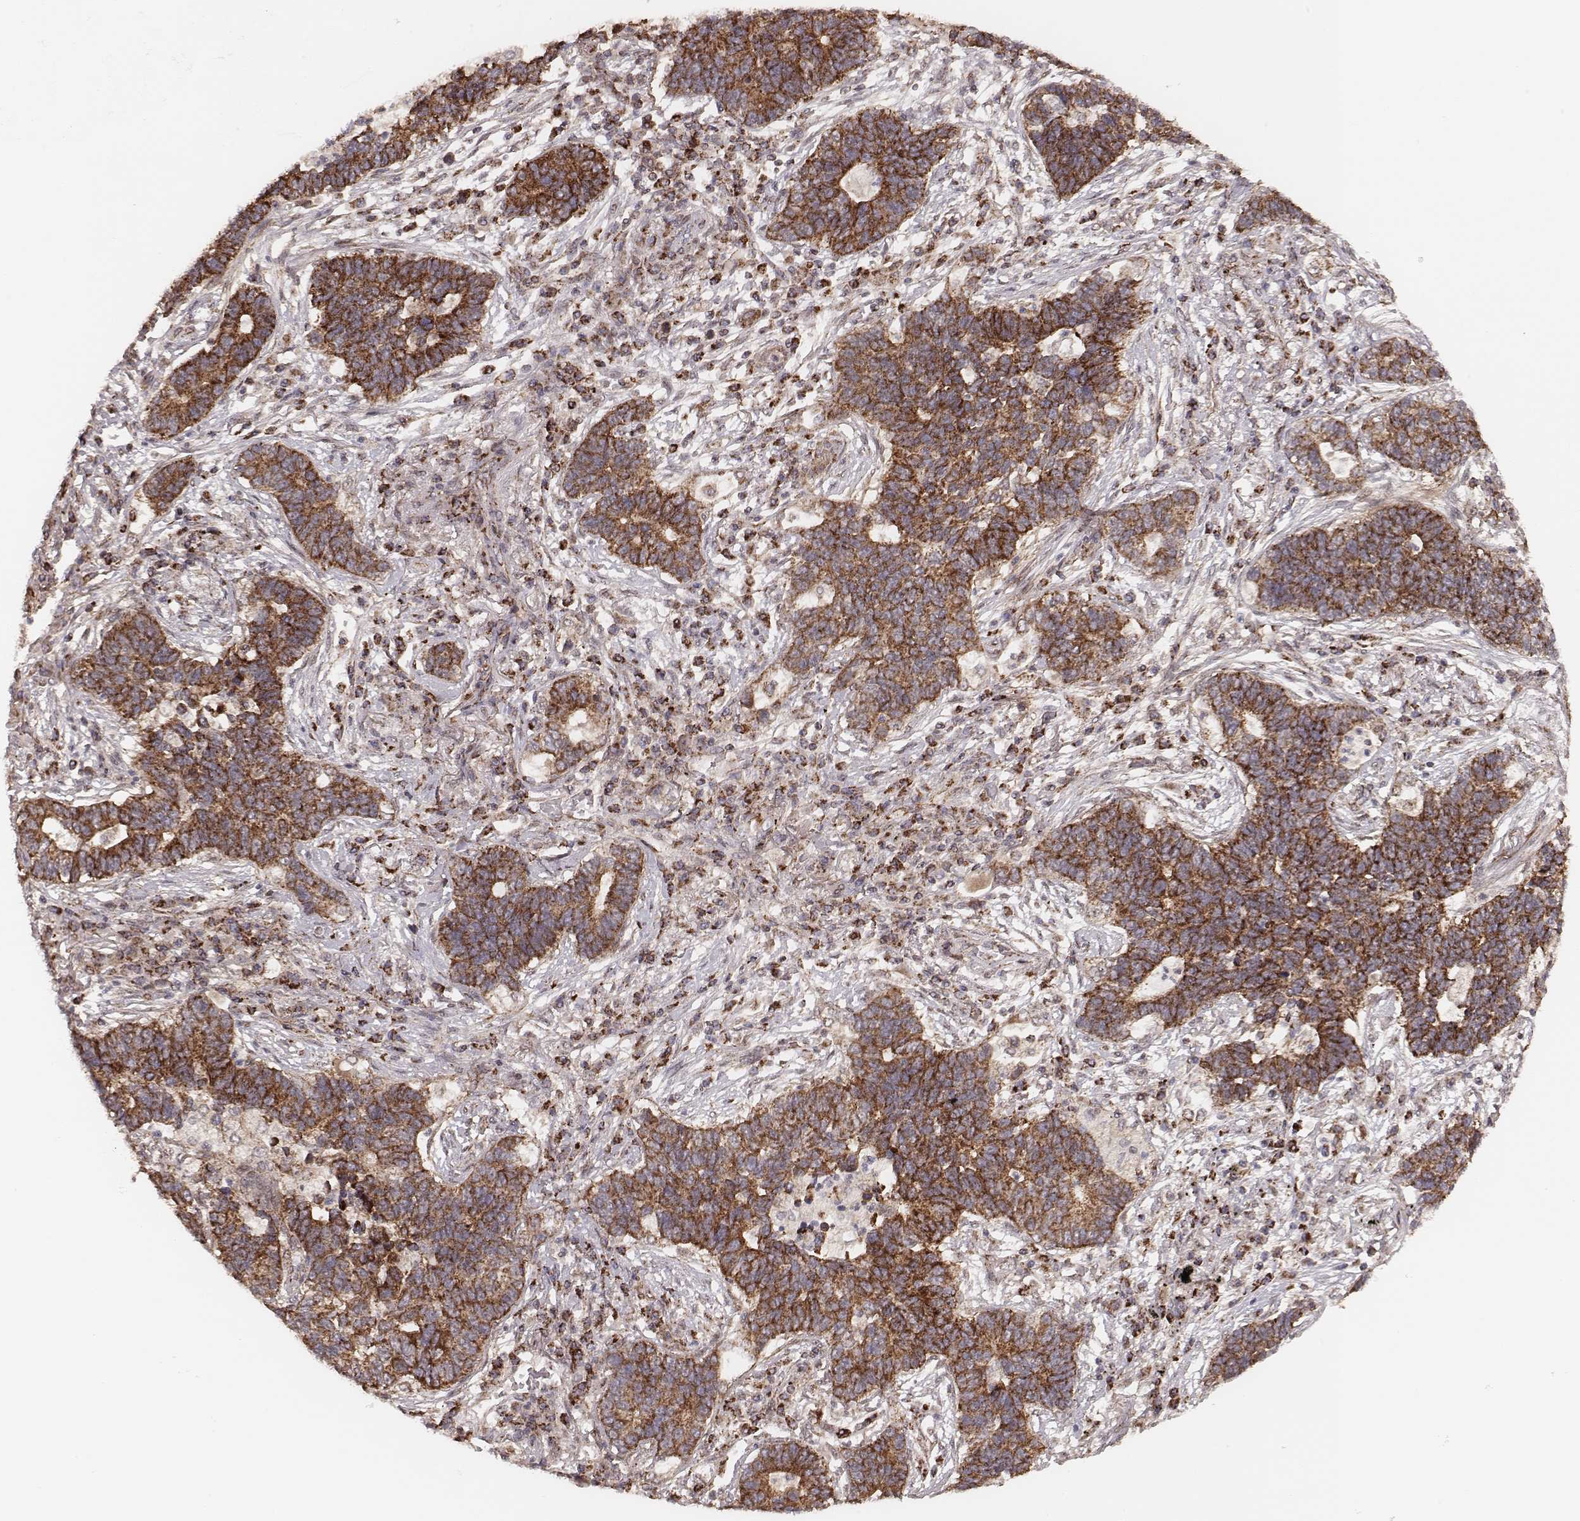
{"staining": {"intensity": "moderate", "quantity": ">75%", "location": "cytoplasmic/membranous"}, "tissue": "lung cancer", "cell_type": "Tumor cells", "image_type": "cancer", "snomed": [{"axis": "morphology", "description": "Adenocarcinoma, NOS"}, {"axis": "topography", "description": "Lung"}], "caption": "Protein expression analysis of lung adenocarcinoma reveals moderate cytoplasmic/membranous staining in about >75% of tumor cells. The staining was performed using DAB, with brown indicating positive protein expression. Nuclei are stained blue with hematoxylin.", "gene": "NDUFA7", "patient": {"sex": "female", "age": 57}}